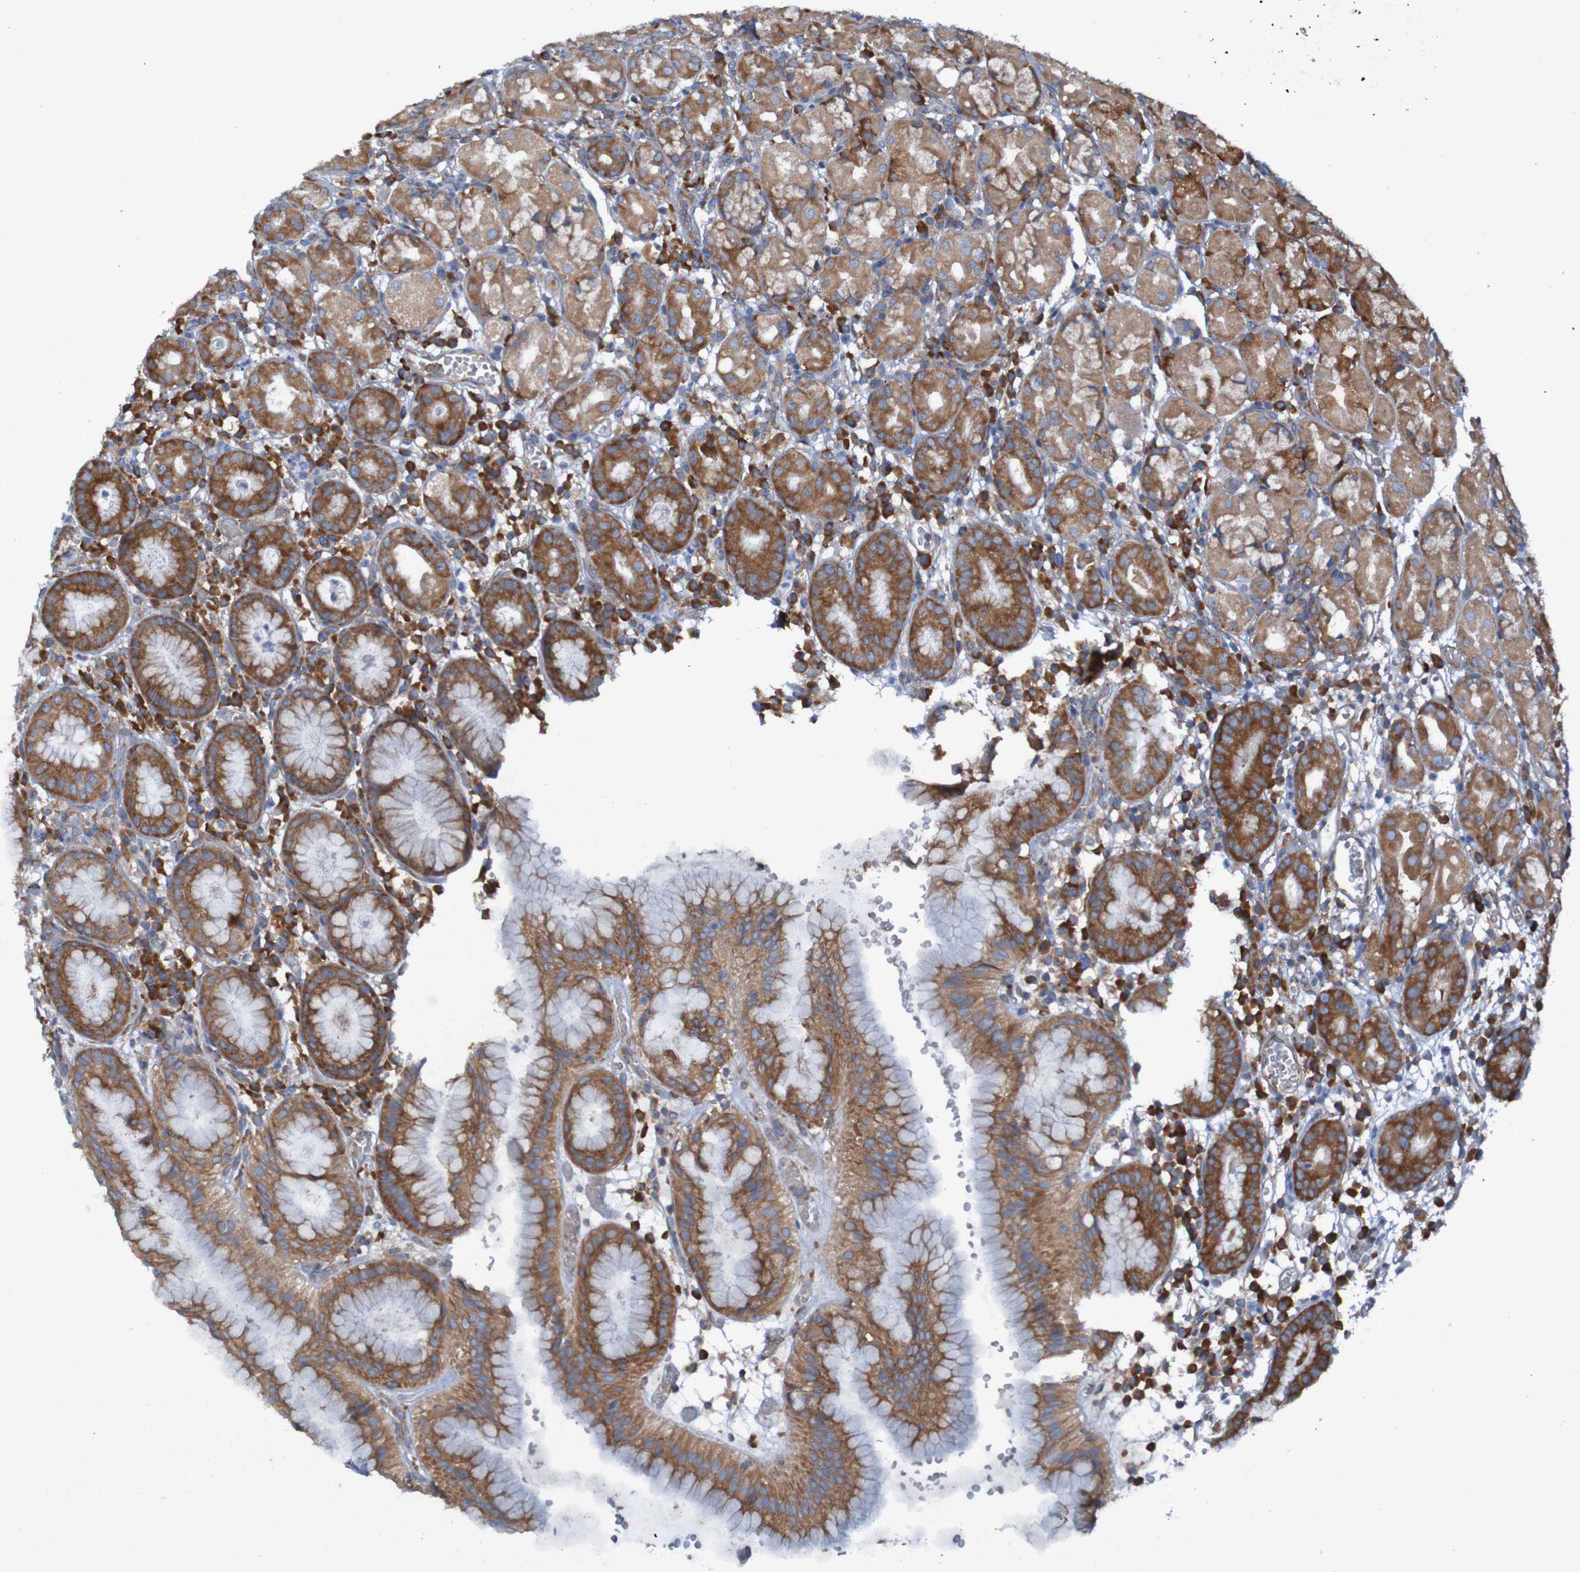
{"staining": {"intensity": "strong", "quantity": ">75%", "location": "cytoplasmic/membranous"}, "tissue": "stomach", "cell_type": "Glandular cells", "image_type": "normal", "snomed": [{"axis": "morphology", "description": "Normal tissue, NOS"}, {"axis": "topography", "description": "Stomach"}, {"axis": "topography", "description": "Stomach, lower"}], "caption": "Protein analysis of unremarkable stomach exhibits strong cytoplasmic/membranous staining in approximately >75% of glandular cells.", "gene": "RPL10L", "patient": {"sex": "female", "age": 75}}